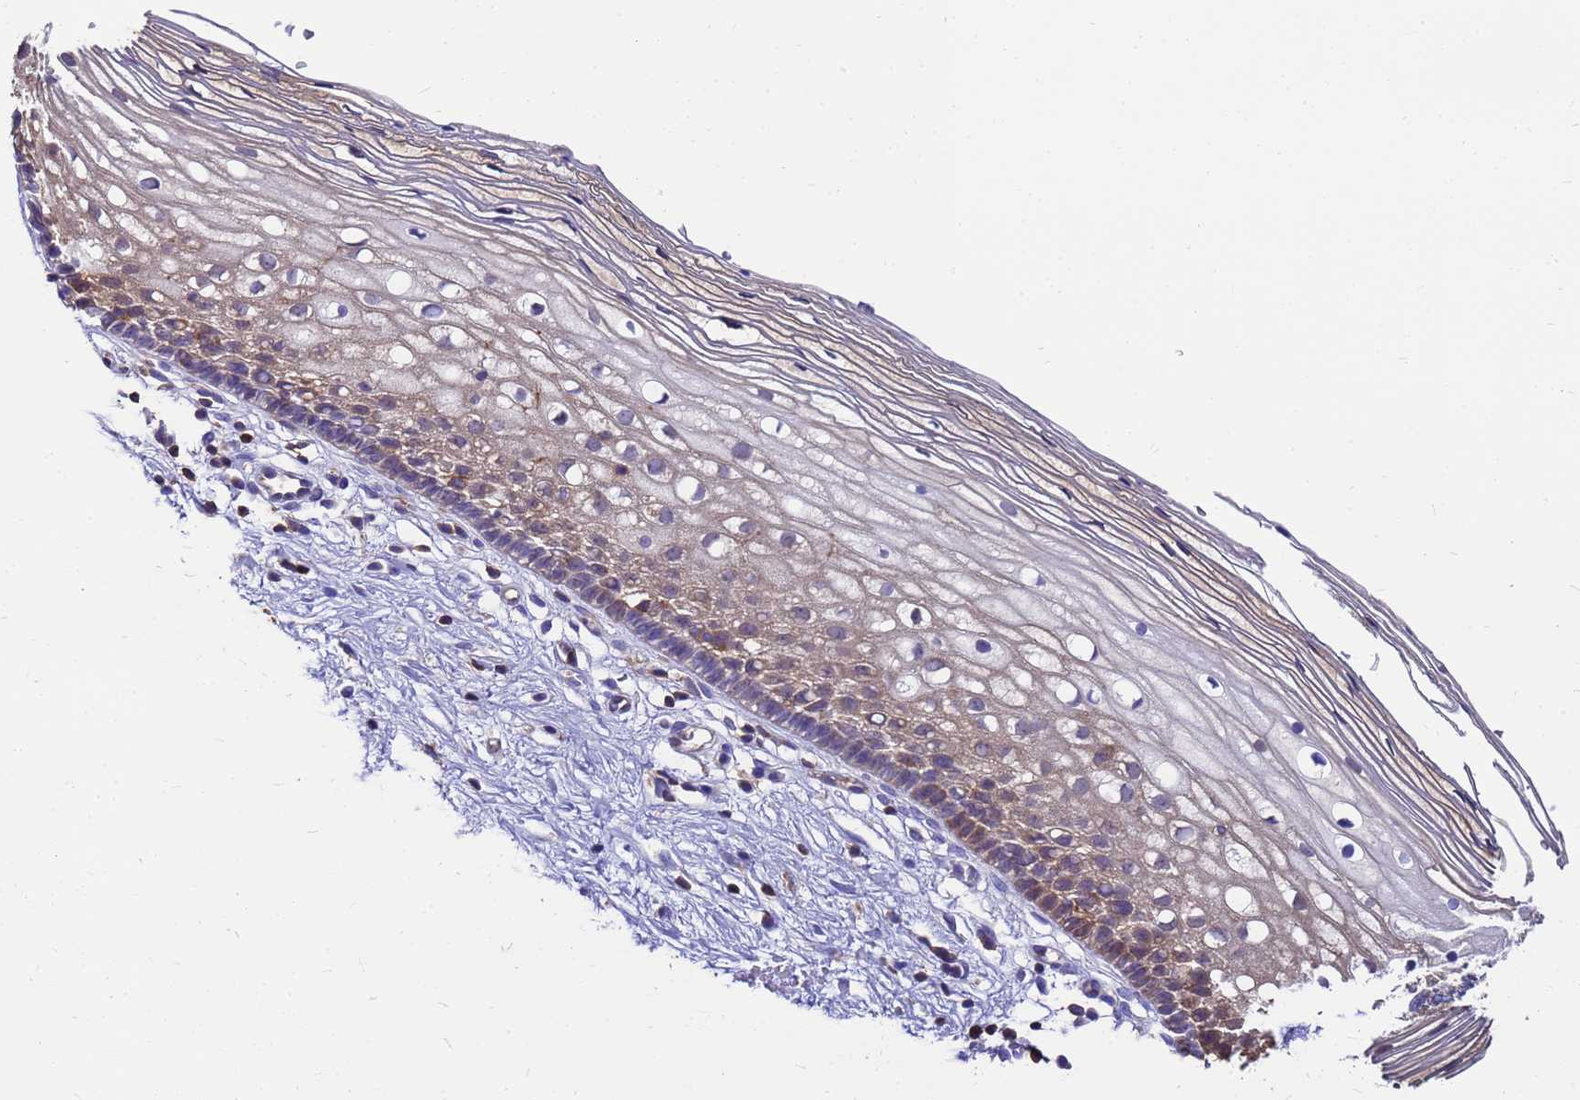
{"staining": {"intensity": "negative", "quantity": "none", "location": "none"}, "tissue": "cervix", "cell_type": "Glandular cells", "image_type": "normal", "snomed": [{"axis": "morphology", "description": "Normal tissue, NOS"}, {"axis": "topography", "description": "Cervix"}], "caption": "DAB immunohistochemical staining of benign human cervix shows no significant positivity in glandular cells.", "gene": "ZNF235", "patient": {"sex": "female", "age": 27}}